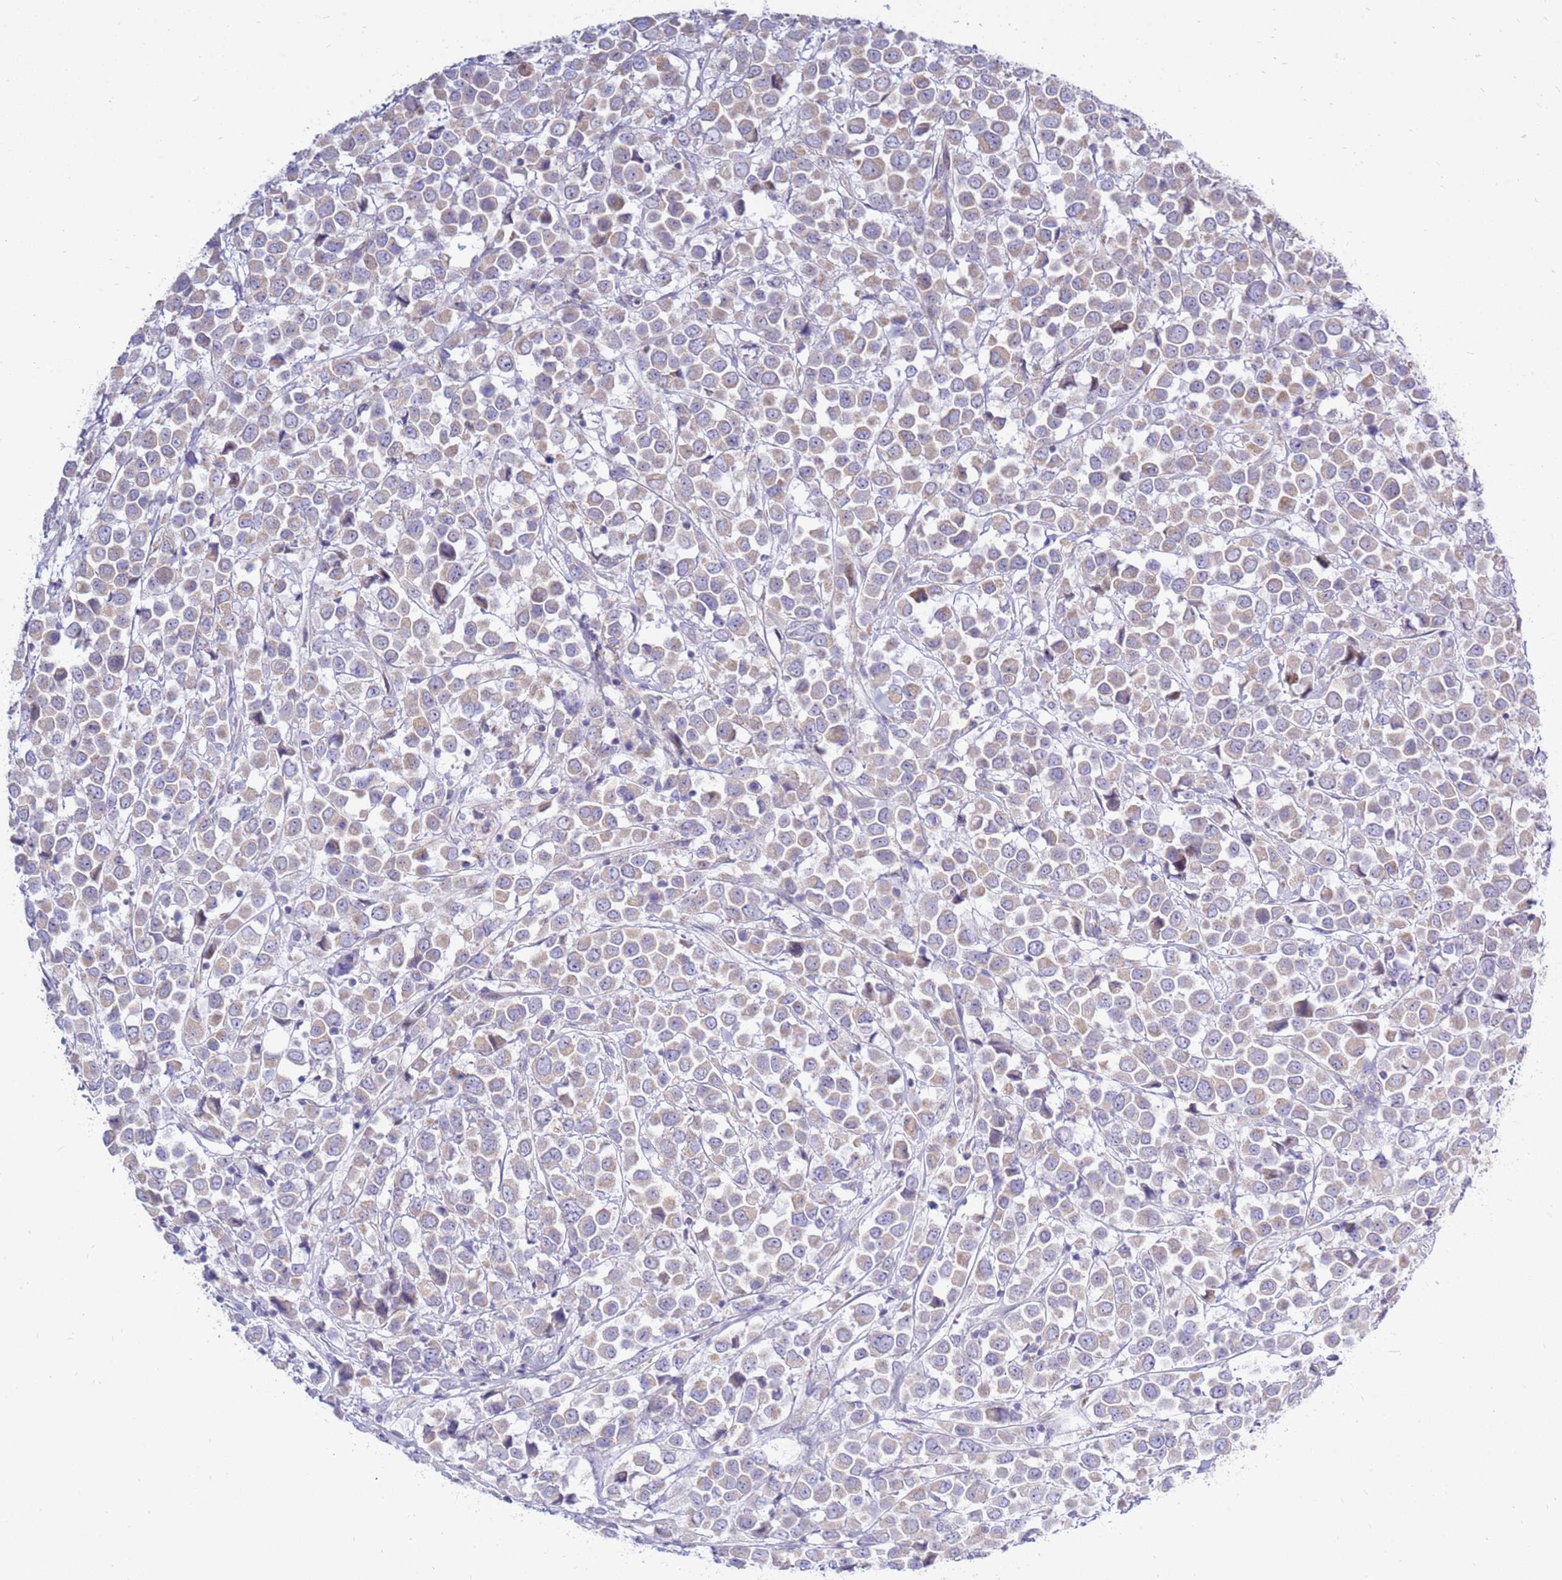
{"staining": {"intensity": "weak", "quantity": ">75%", "location": "cytoplasmic/membranous"}, "tissue": "breast cancer", "cell_type": "Tumor cells", "image_type": "cancer", "snomed": [{"axis": "morphology", "description": "Duct carcinoma"}, {"axis": "topography", "description": "Breast"}], "caption": "Brown immunohistochemical staining in breast cancer (intraductal carcinoma) demonstrates weak cytoplasmic/membranous expression in approximately >75% of tumor cells. Using DAB (3,3'-diaminobenzidine) (brown) and hematoxylin (blue) stains, captured at high magnification using brightfield microscopy.", "gene": "IGF1R", "patient": {"sex": "female", "age": 61}}